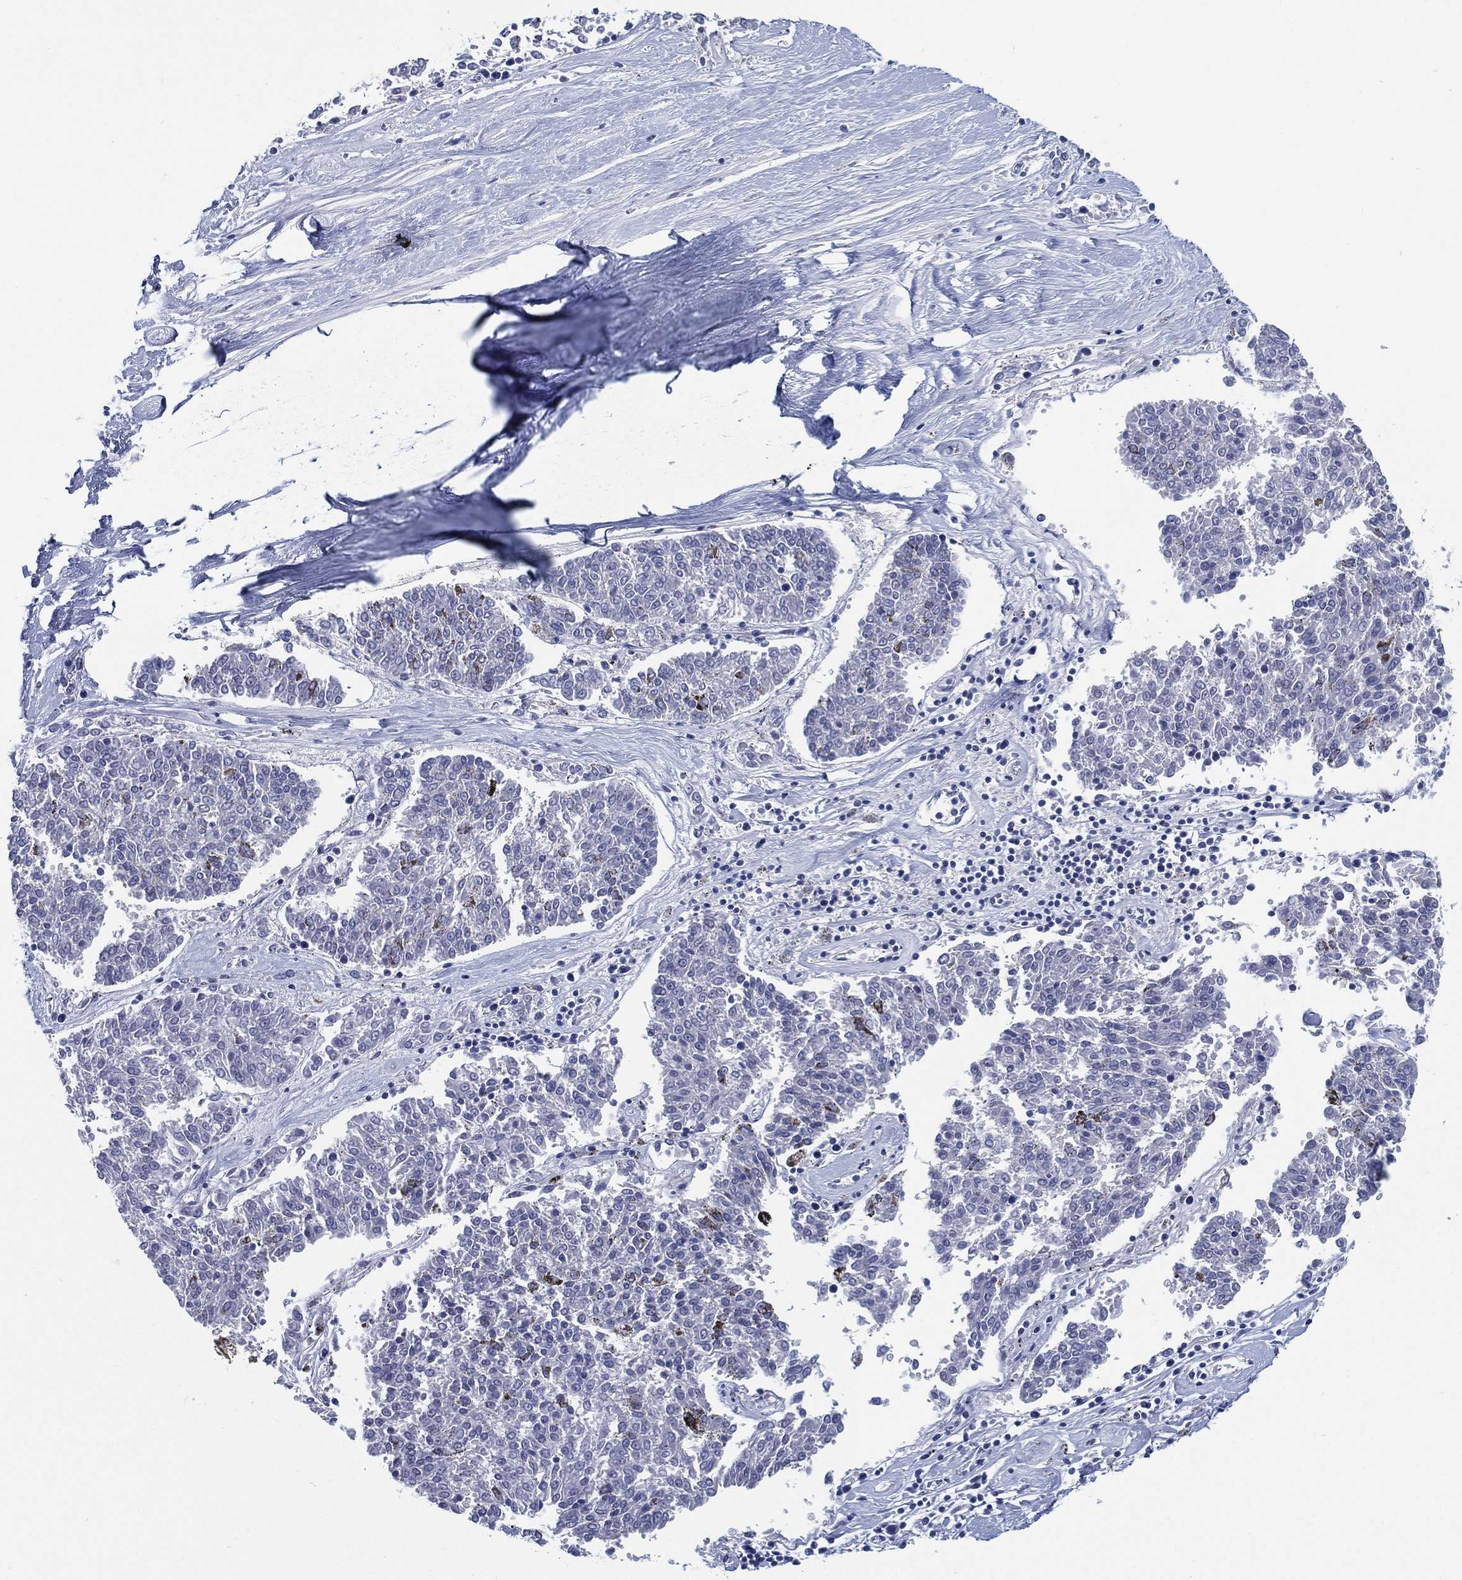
{"staining": {"intensity": "negative", "quantity": "none", "location": "none"}, "tissue": "melanoma", "cell_type": "Tumor cells", "image_type": "cancer", "snomed": [{"axis": "morphology", "description": "Malignant melanoma, NOS"}, {"axis": "topography", "description": "Skin"}], "caption": "The histopathology image demonstrates no staining of tumor cells in malignant melanoma.", "gene": "C5orf46", "patient": {"sex": "female", "age": 72}}